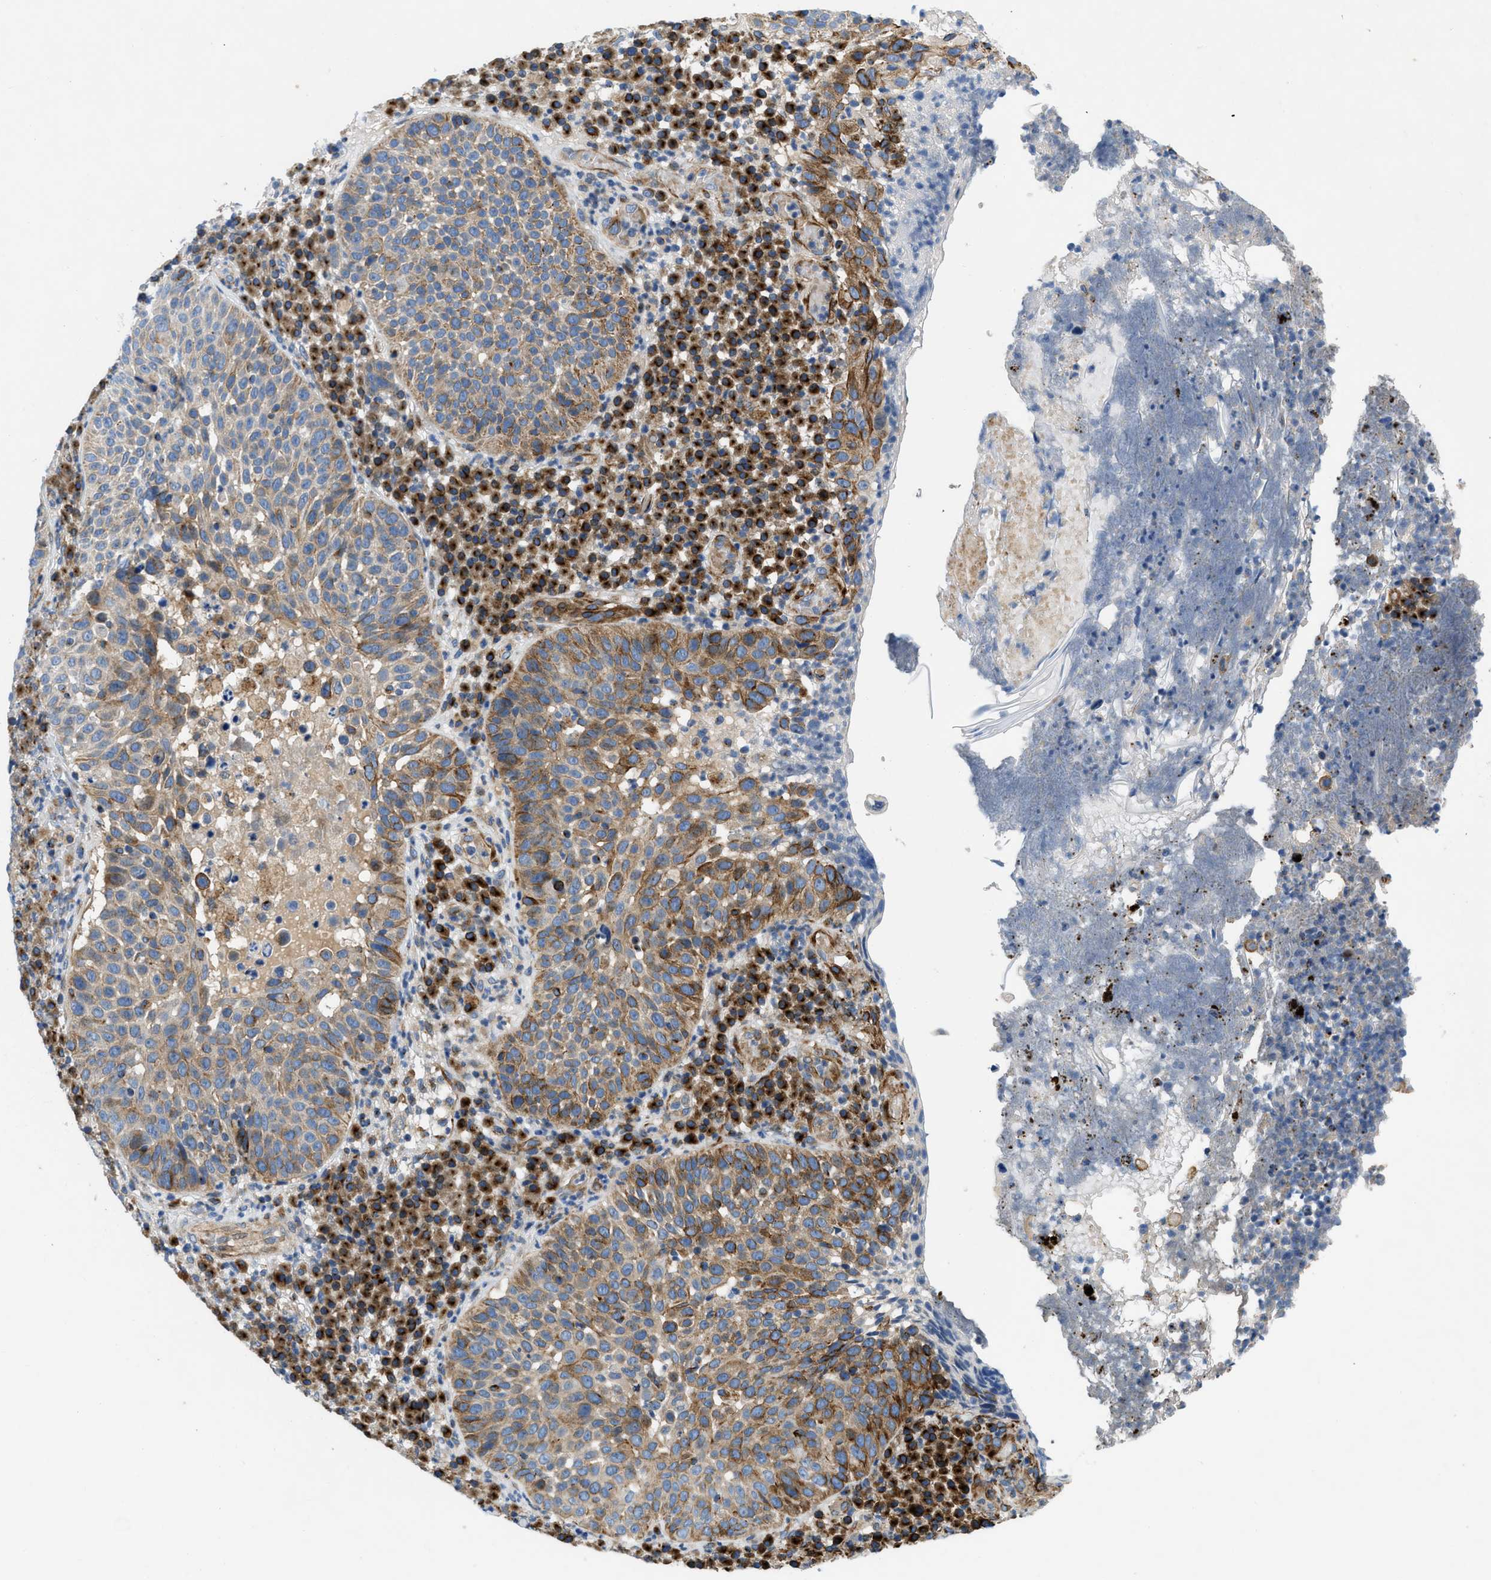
{"staining": {"intensity": "moderate", "quantity": "<25%", "location": "cytoplasmic/membranous"}, "tissue": "skin cancer", "cell_type": "Tumor cells", "image_type": "cancer", "snomed": [{"axis": "morphology", "description": "Squamous cell carcinoma in situ, NOS"}, {"axis": "morphology", "description": "Squamous cell carcinoma, NOS"}, {"axis": "topography", "description": "Skin"}], "caption": "Moderate cytoplasmic/membranous positivity for a protein is appreciated in approximately <25% of tumor cells of squamous cell carcinoma in situ (skin) using immunohistochemistry.", "gene": "TMEM248", "patient": {"sex": "male", "age": 93}}